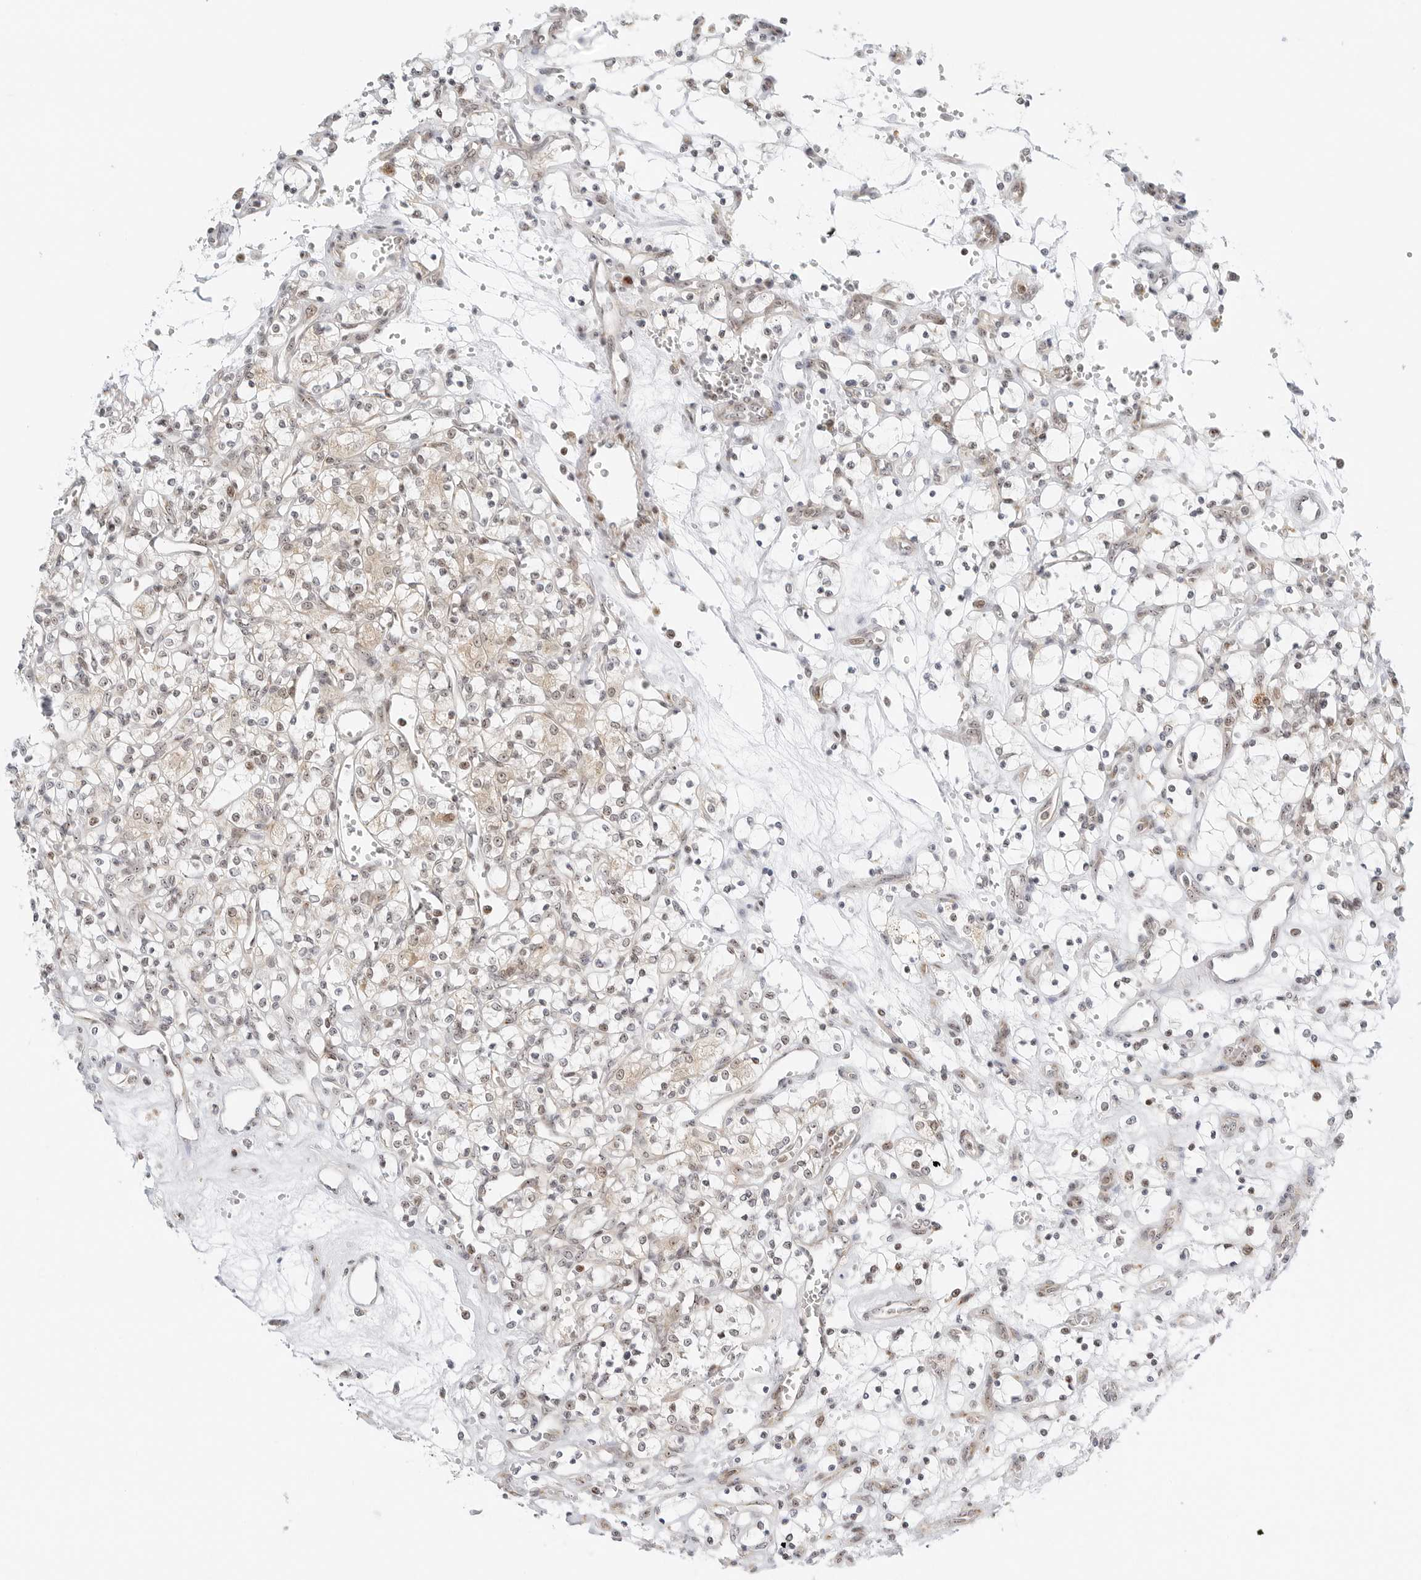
{"staining": {"intensity": "weak", "quantity": "25%-75%", "location": "cytoplasmic/membranous,nuclear"}, "tissue": "renal cancer", "cell_type": "Tumor cells", "image_type": "cancer", "snomed": [{"axis": "morphology", "description": "Adenocarcinoma, NOS"}, {"axis": "topography", "description": "Kidney"}], "caption": "A high-resolution image shows immunohistochemistry (IHC) staining of renal cancer, which reveals weak cytoplasmic/membranous and nuclear expression in approximately 25%-75% of tumor cells.", "gene": "RIMKLA", "patient": {"sex": "female", "age": 69}}